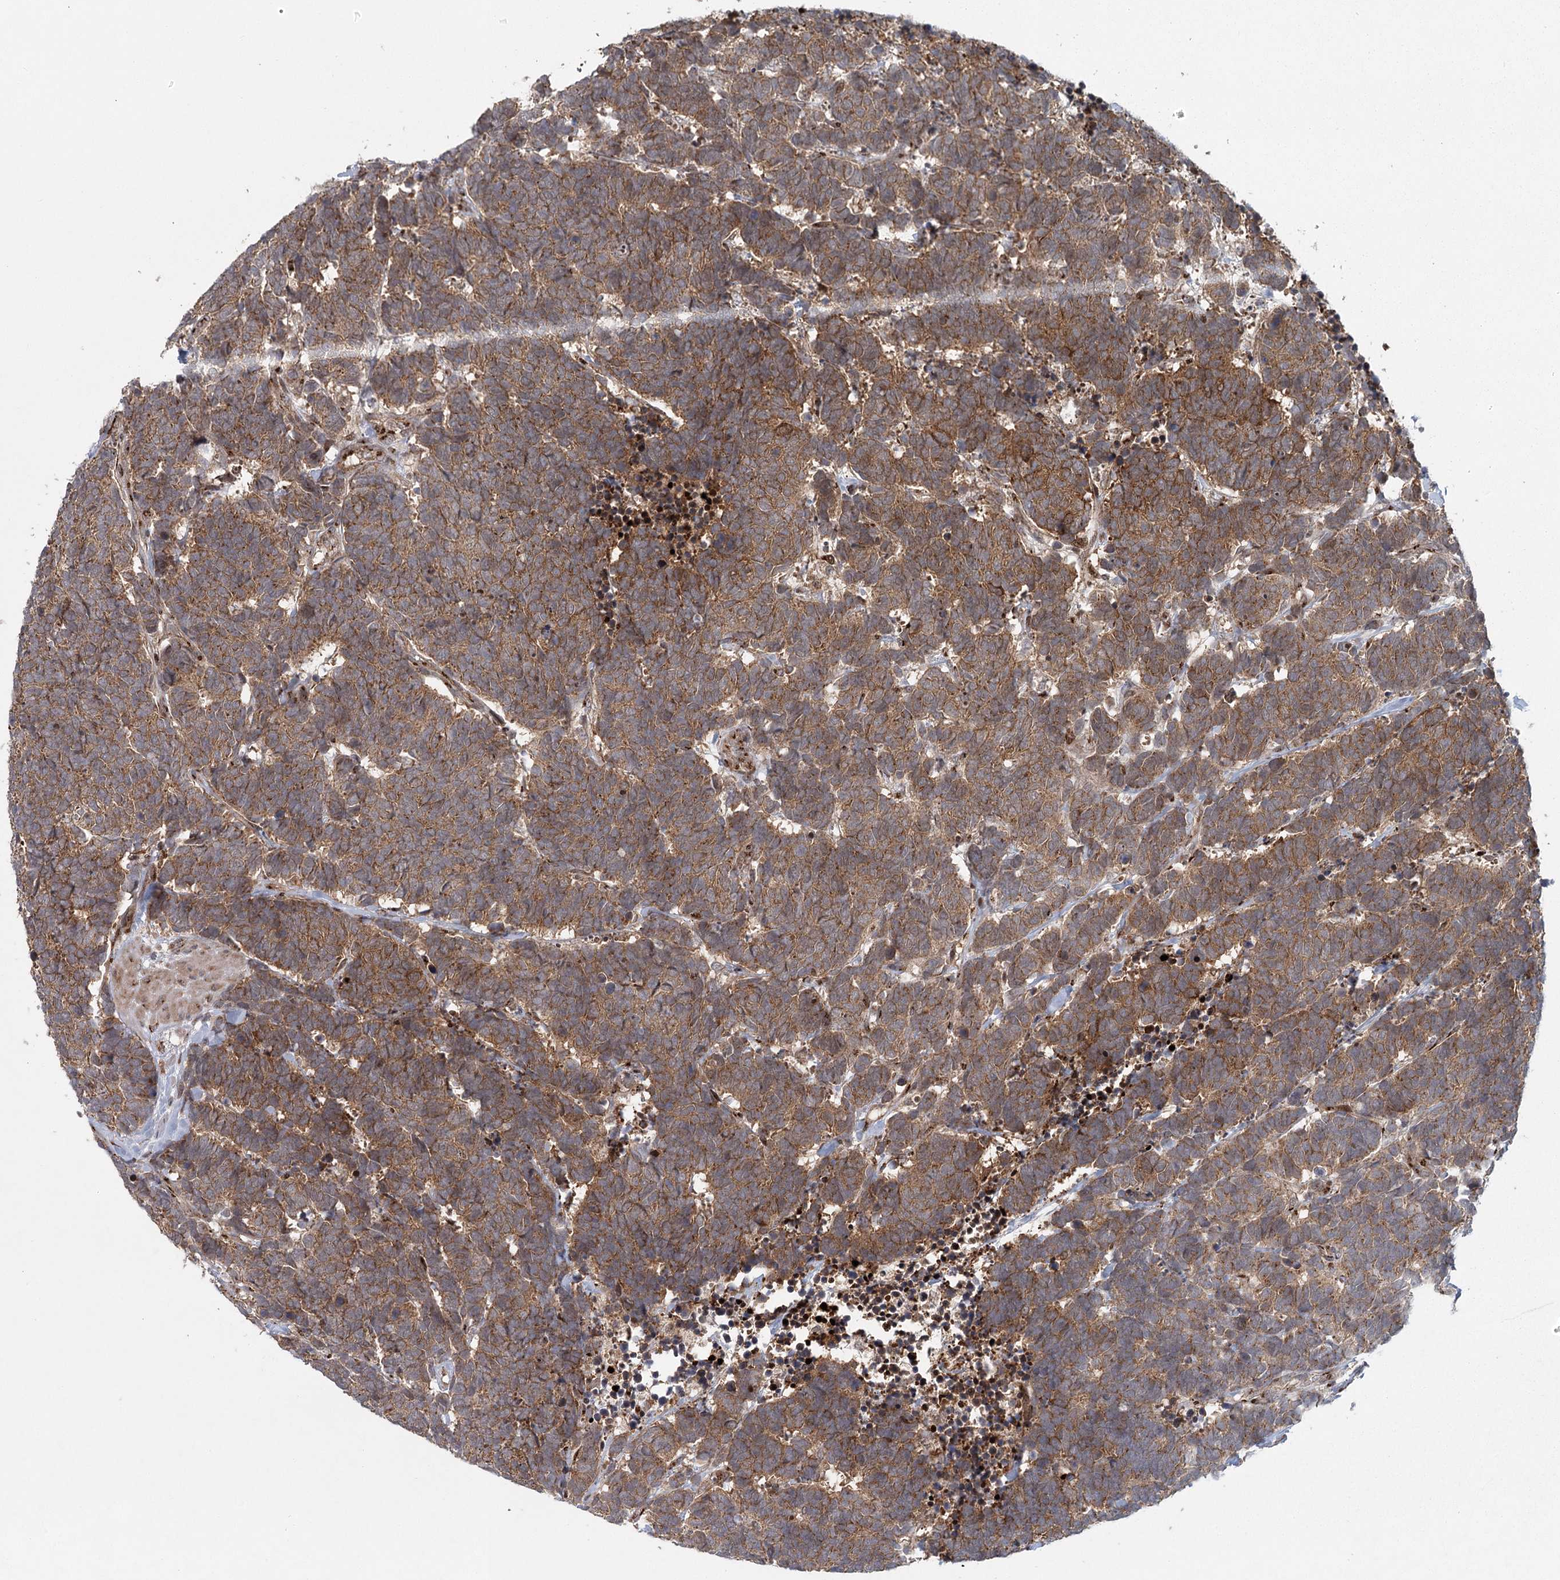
{"staining": {"intensity": "moderate", "quantity": ">75%", "location": "cytoplasmic/membranous"}, "tissue": "carcinoid", "cell_type": "Tumor cells", "image_type": "cancer", "snomed": [{"axis": "morphology", "description": "Carcinoma, NOS"}, {"axis": "morphology", "description": "Carcinoid, malignant, NOS"}, {"axis": "topography", "description": "Urinary bladder"}], "caption": "Brown immunohistochemical staining in human malignant carcinoid exhibits moderate cytoplasmic/membranous positivity in about >75% of tumor cells. (DAB IHC with brightfield microscopy, high magnification).", "gene": "IFT46", "patient": {"sex": "male", "age": 57}}